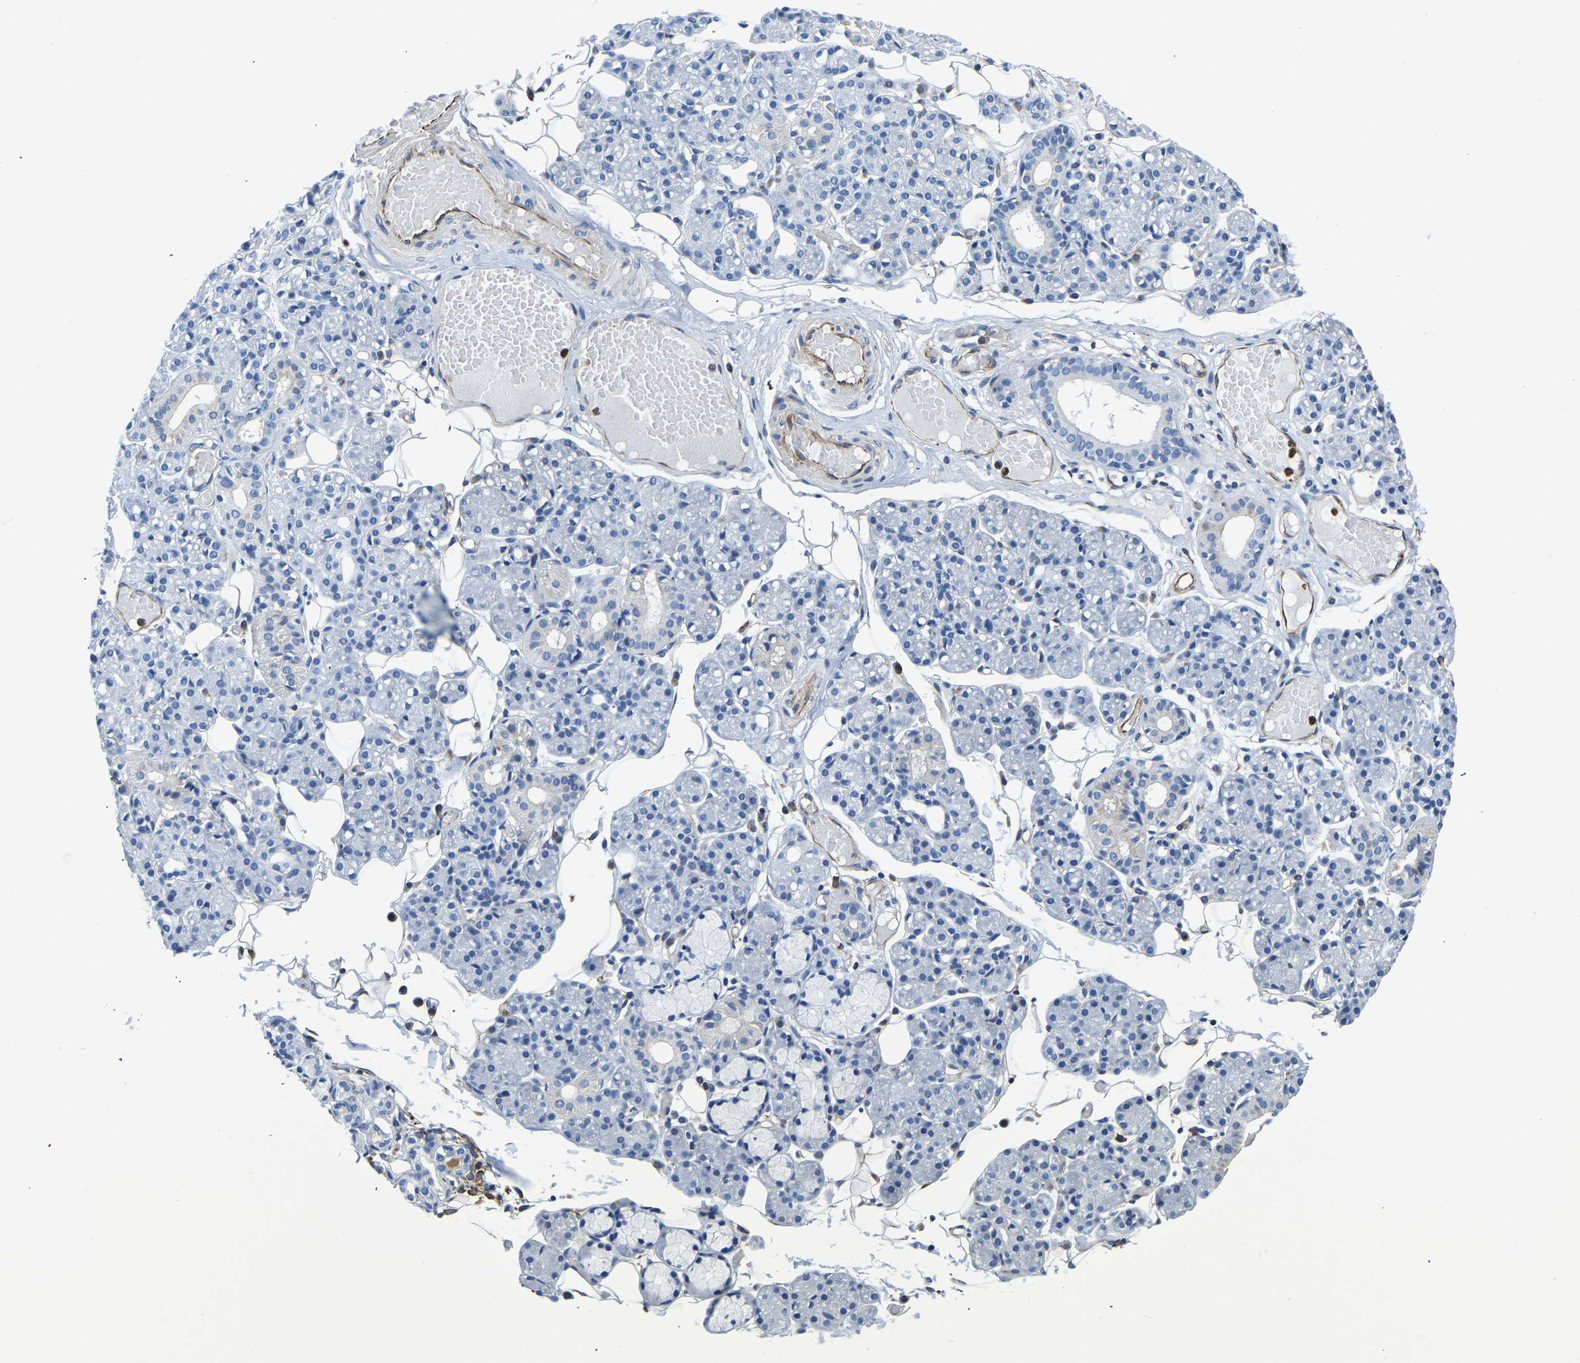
{"staining": {"intensity": "negative", "quantity": "none", "location": "none"}, "tissue": "salivary gland", "cell_type": "Glandular cells", "image_type": "normal", "snomed": [{"axis": "morphology", "description": "Normal tissue, NOS"}, {"axis": "topography", "description": "Salivary gland"}], "caption": "Glandular cells show no significant expression in benign salivary gland. (DAB (3,3'-diaminobenzidine) IHC visualized using brightfield microscopy, high magnification).", "gene": "MS4A3", "patient": {"sex": "male", "age": 63}}